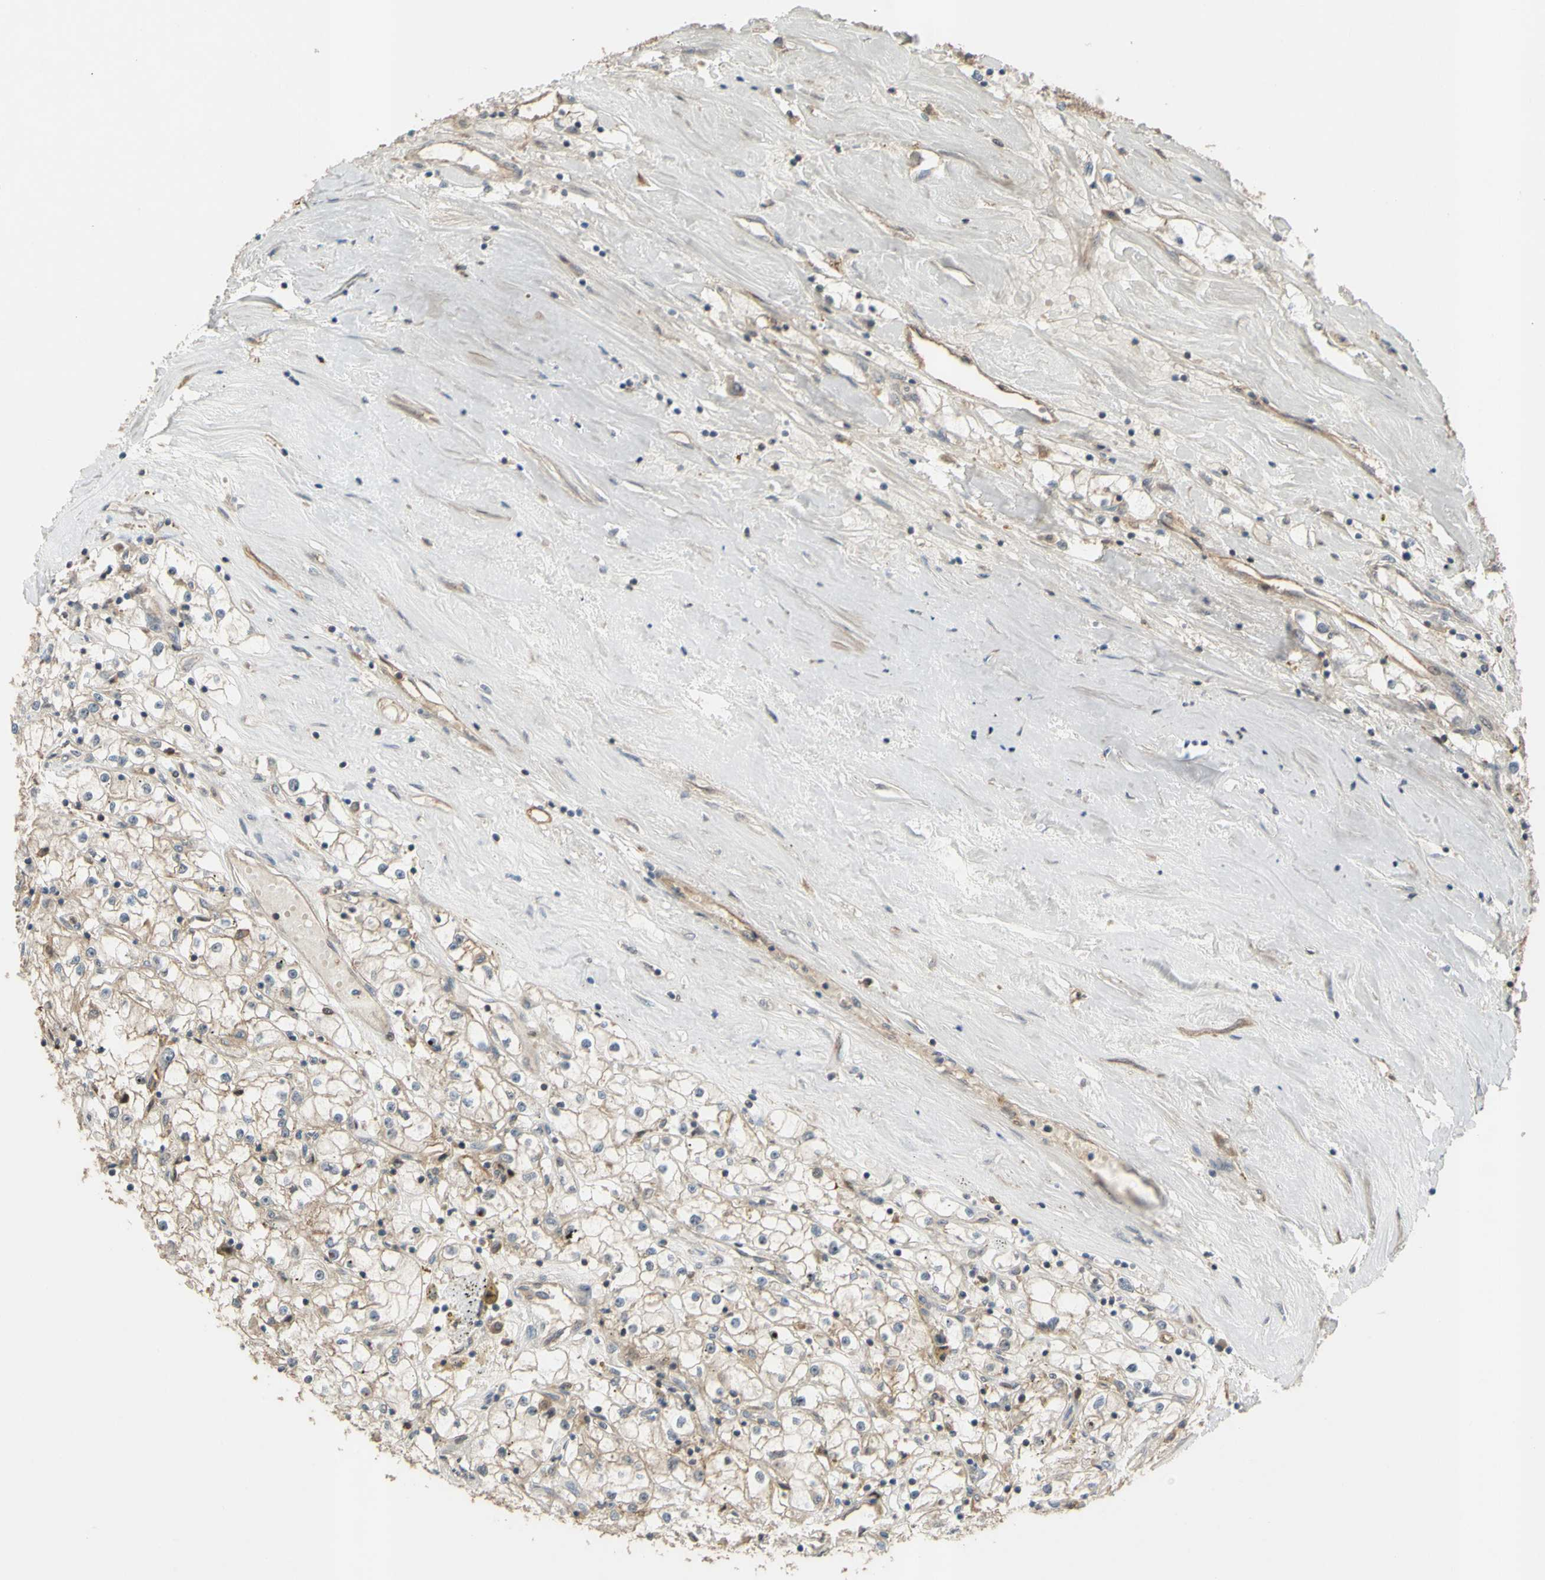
{"staining": {"intensity": "weak", "quantity": ">75%", "location": "cytoplasmic/membranous"}, "tissue": "renal cancer", "cell_type": "Tumor cells", "image_type": "cancer", "snomed": [{"axis": "morphology", "description": "Adenocarcinoma, NOS"}, {"axis": "topography", "description": "Kidney"}], "caption": "Human renal cancer stained with a protein marker demonstrates weak staining in tumor cells.", "gene": "SHROOM4", "patient": {"sex": "male", "age": 56}}